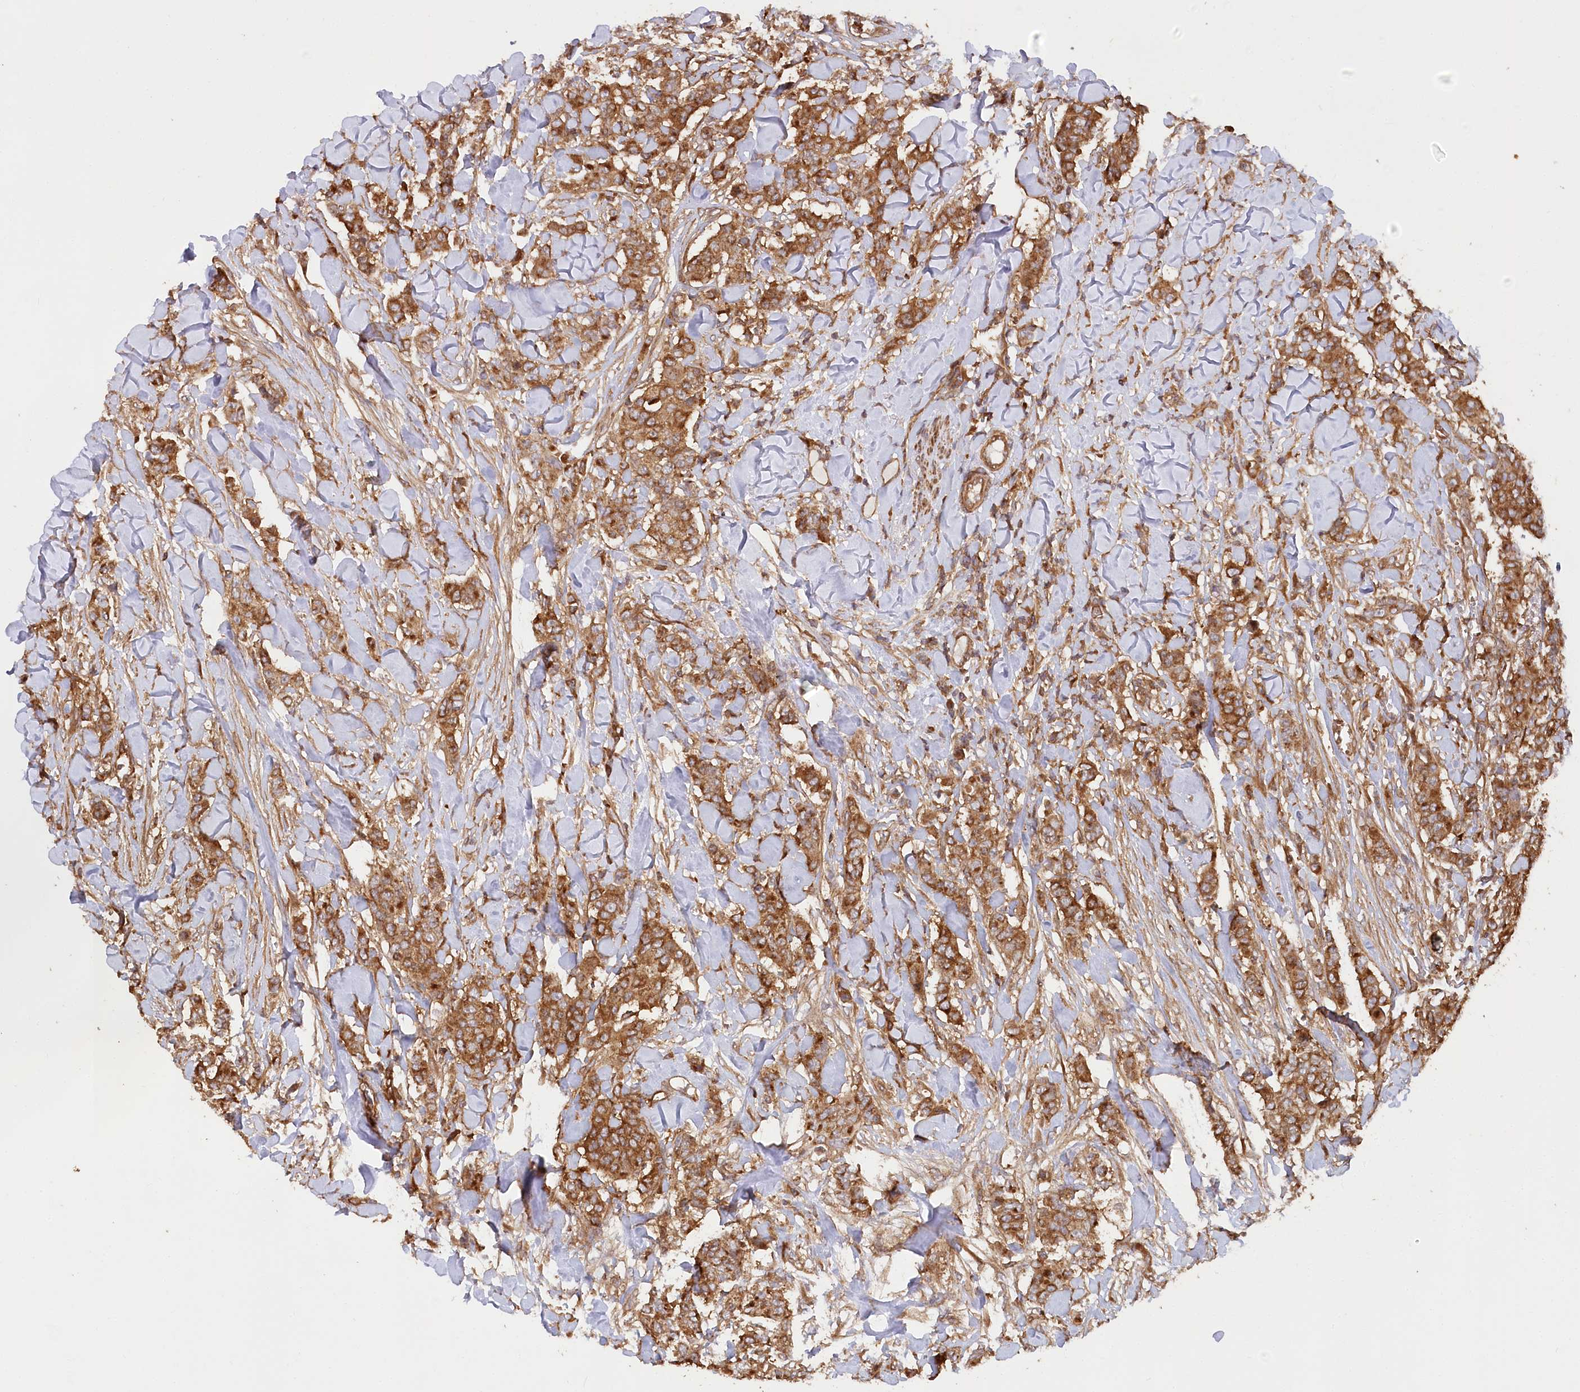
{"staining": {"intensity": "strong", "quantity": ">75%", "location": "cytoplasmic/membranous"}, "tissue": "breast cancer", "cell_type": "Tumor cells", "image_type": "cancer", "snomed": [{"axis": "morphology", "description": "Duct carcinoma"}, {"axis": "topography", "description": "Breast"}], "caption": "Strong cytoplasmic/membranous staining for a protein is identified in approximately >75% of tumor cells of breast cancer using immunohistochemistry (IHC).", "gene": "PAIP2", "patient": {"sex": "female", "age": 40}}